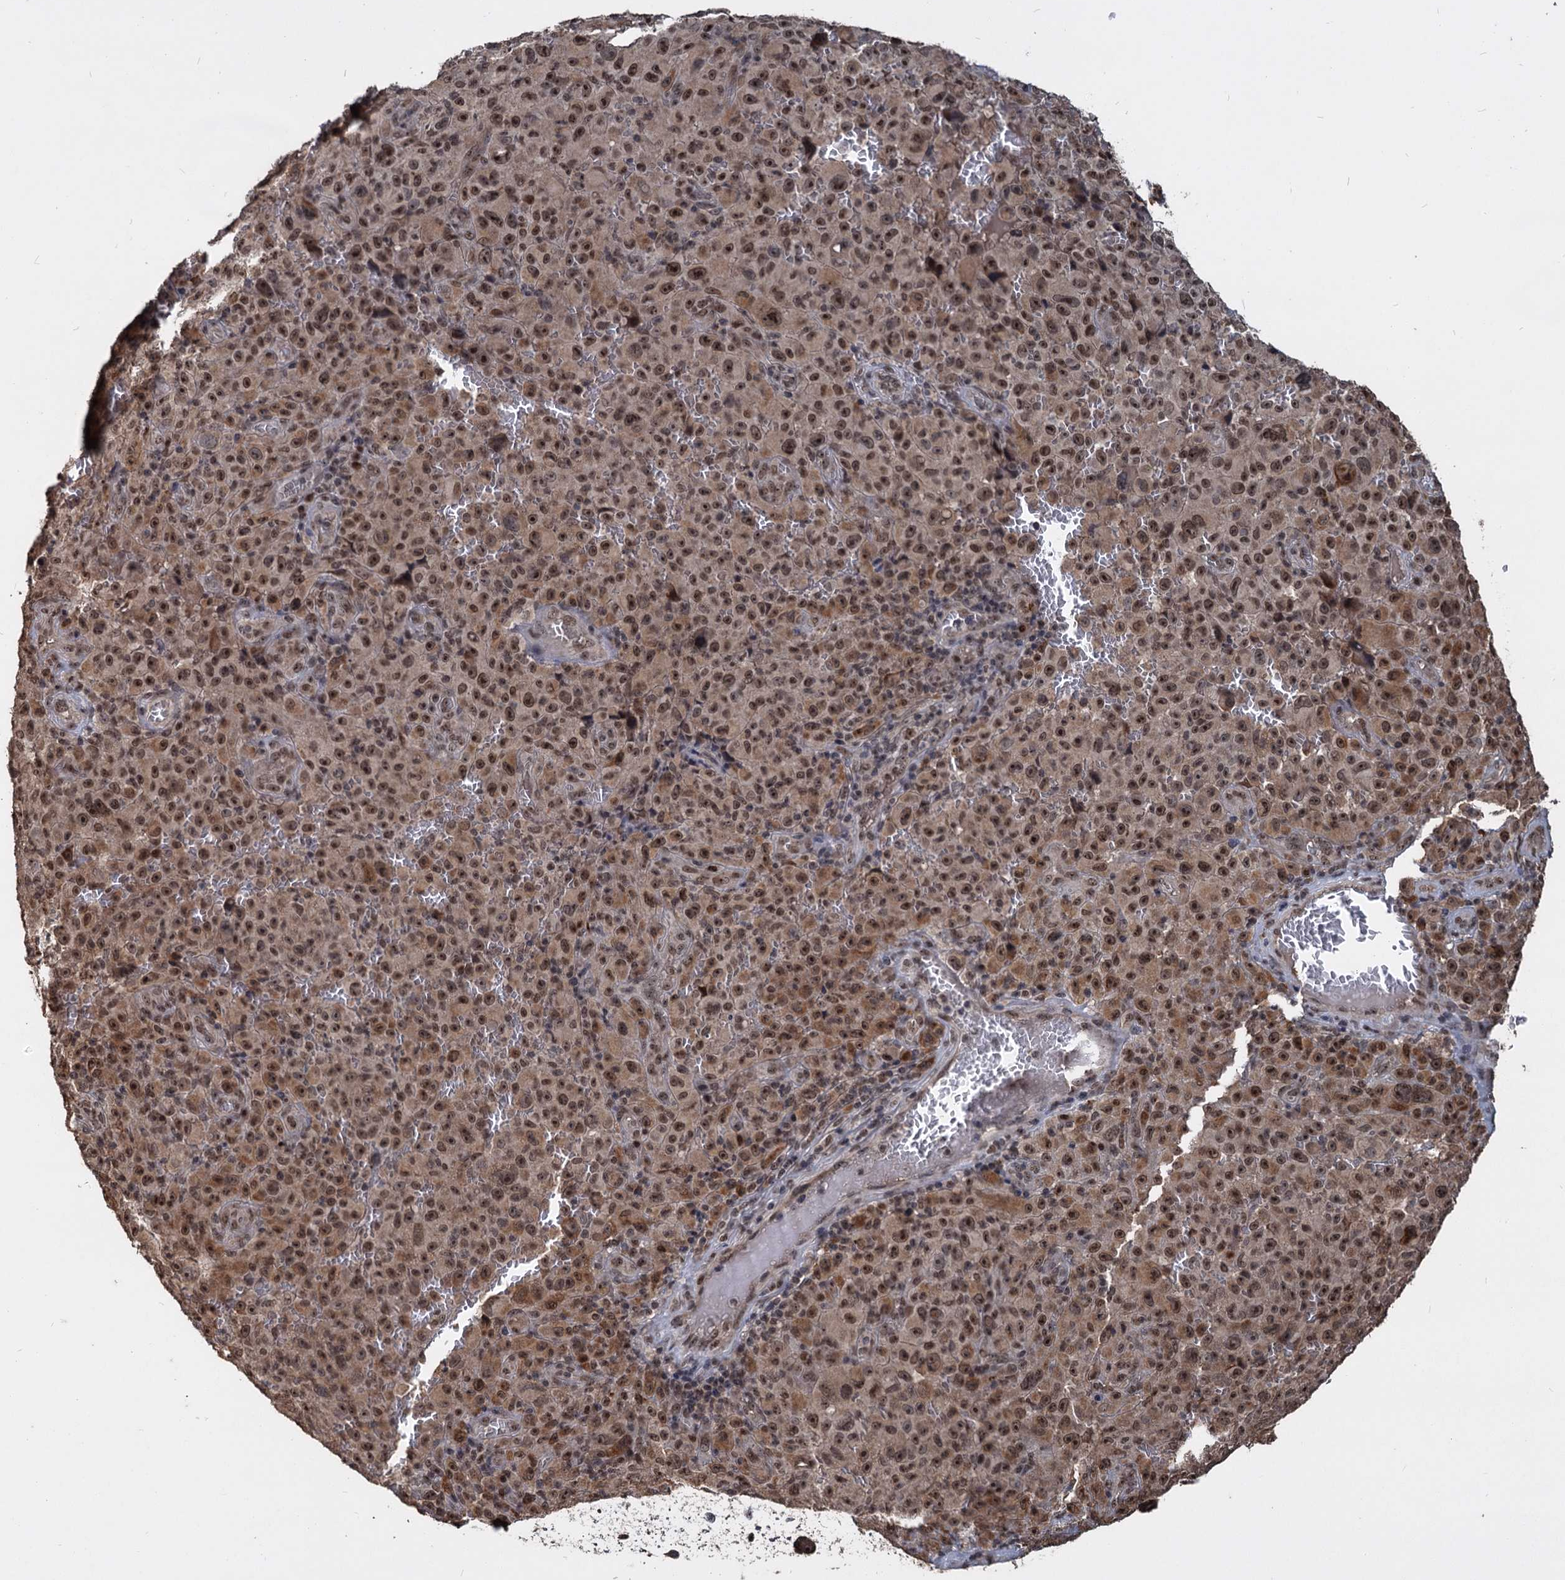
{"staining": {"intensity": "weak", "quantity": ">75%", "location": "cytoplasmic/membranous,nuclear"}, "tissue": "melanoma", "cell_type": "Tumor cells", "image_type": "cancer", "snomed": [{"axis": "morphology", "description": "Malignant melanoma, NOS"}, {"axis": "topography", "description": "Skin"}], "caption": "A histopathology image showing weak cytoplasmic/membranous and nuclear expression in approximately >75% of tumor cells in malignant melanoma, as visualized by brown immunohistochemical staining.", "gene": "FAM216B", "patient": {"sex": "female", "age": 82}}